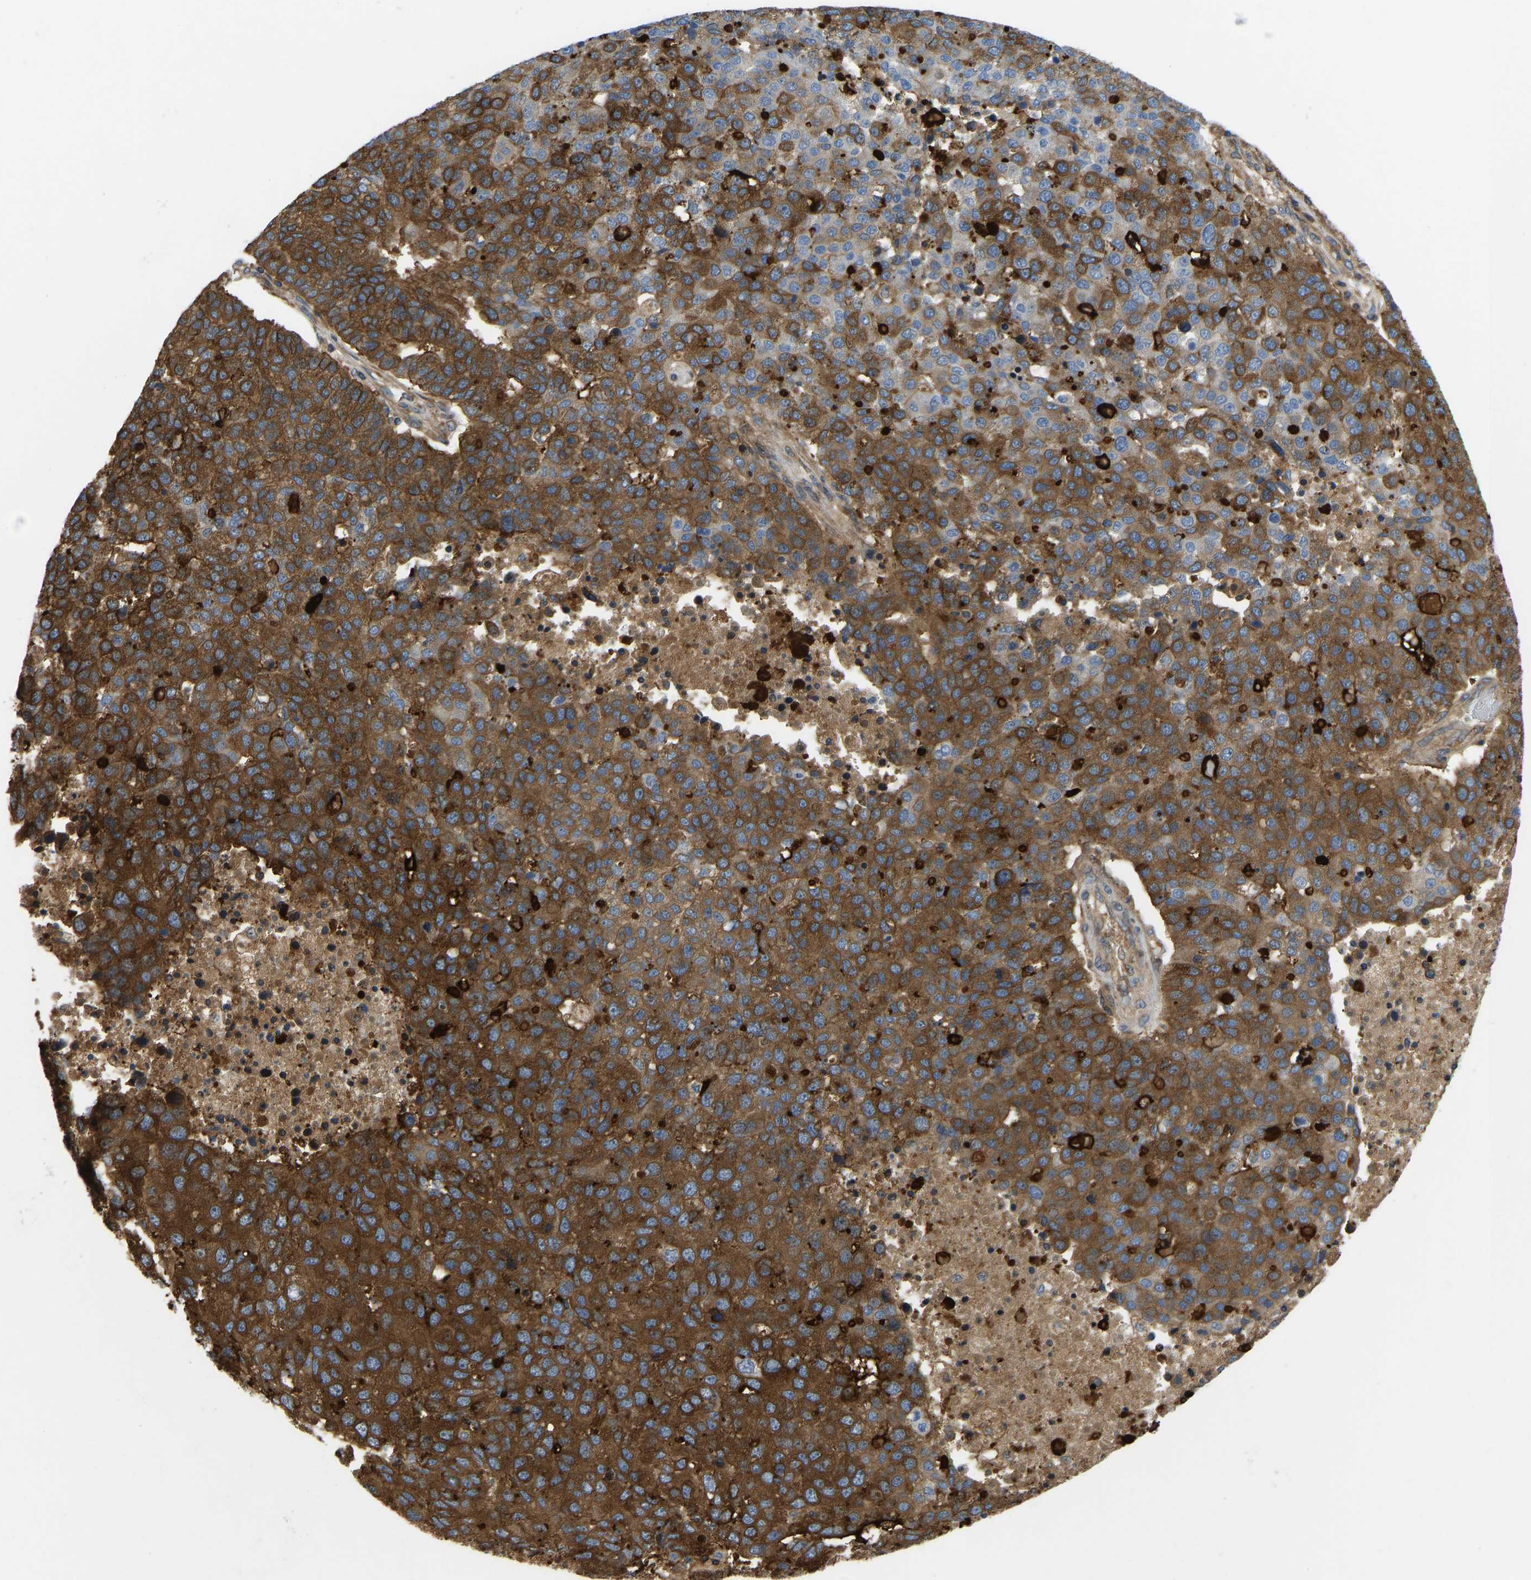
{"staining": {"intensity": "strong", "quantity": ">75%", "location": "cytoplasmic/membranous"}, "tissue": "pancreatic cancer", "cell_type": "Tumor cells", "image_type": "cancer", "snomed": [{"axis": "morphology", "description": "Adenocarcinoma, NOS"}, {"axis": "topography", "description": "Pancreas"}], "caption": "Protein staining by immunohistochemistry demonstrates strong cytoplasmic/membranous positivity in approximately >75% of tumor cells in pancreatic adenocarcinoma. The staining was performed using DAB, with brown indicating positive protein expression. Nuclei are stained blue with hematoxylin.", "gene": "RASGRF2", "patient": {"sex": "female", "age": 61}}